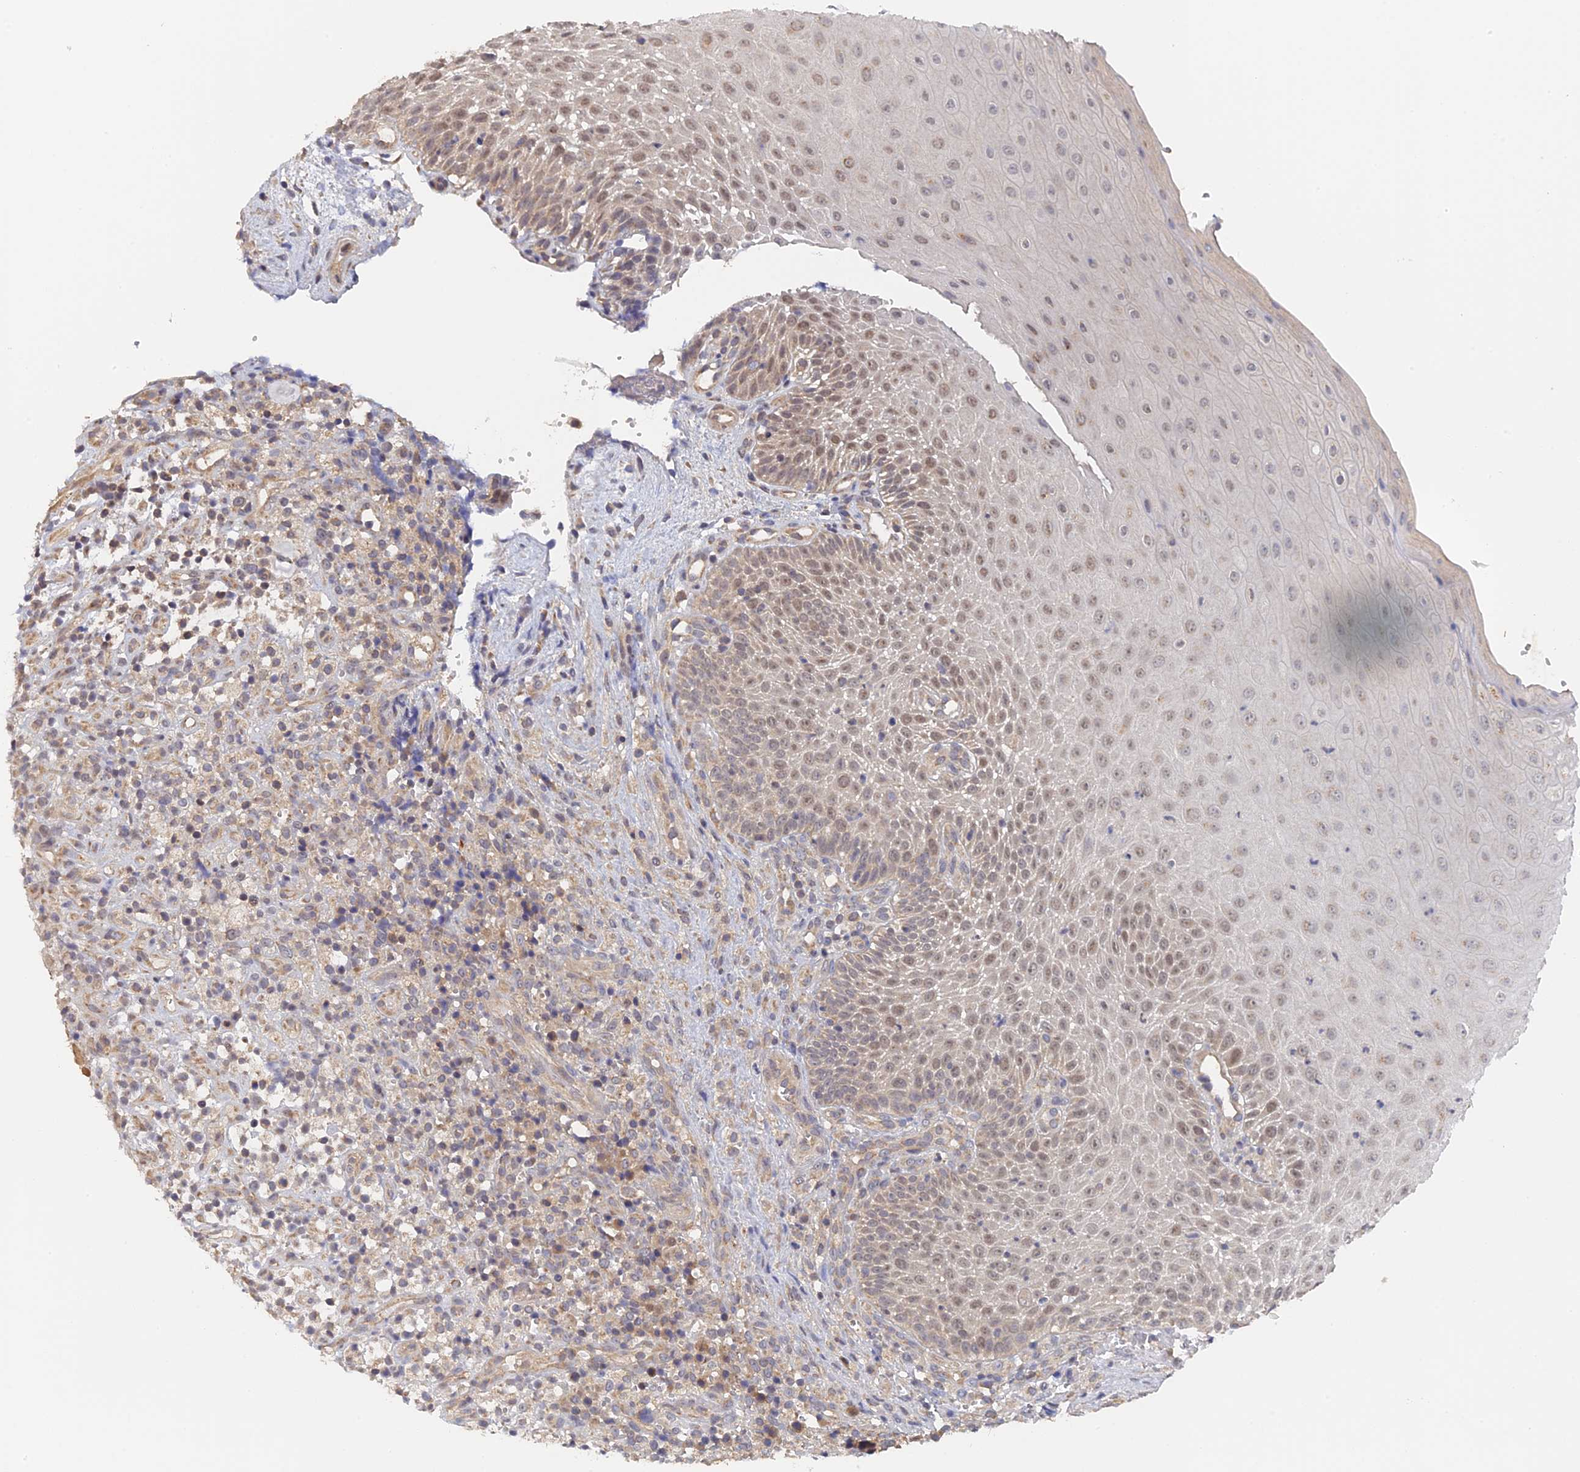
{"staining": {"intensity": "weak", "quantity": "25%-75%", "location": "cytoplasmic/membranous,nuclear"}, "tissue": "oral mucosa", "cell_type": "Squamous epithelial cells", "image_type": "normal", "snomed": [{"axis": "morphology", "description": "Normal tissue, NOS"}, {"axis": "topography", "description": "Oral tissue"}], "caption": "Immunohistochemistry (IHC) (DAB (3,3'-diaminobenzidine)) staining of unremarkable oral mucosa demonstrates weak cytoplasmic/membranous,nuclear protein staining in approximately 25%-75% of squamous epithelial cells.", "gene": "MIGA2", "patient": {"sex": "female", "age": 13}}